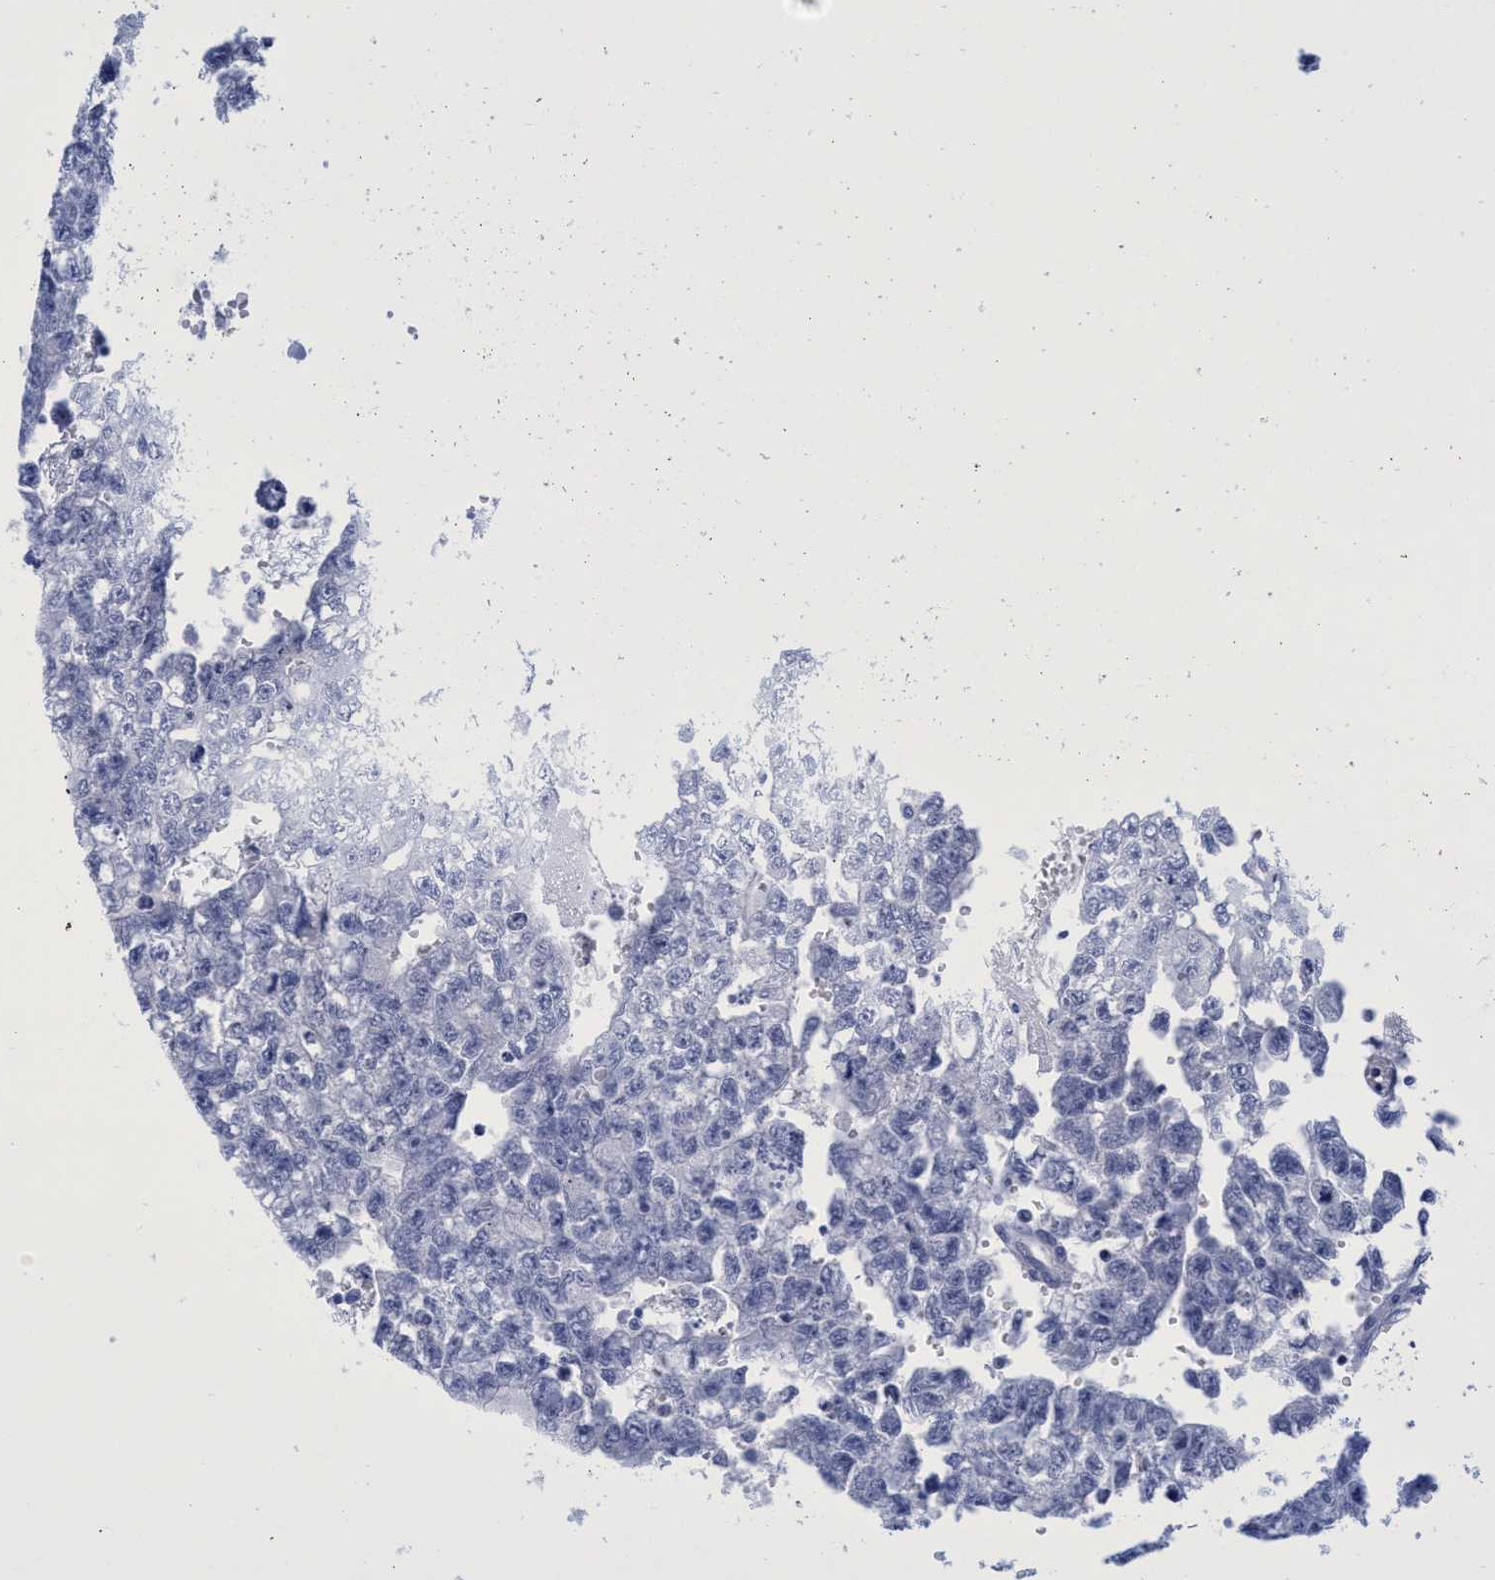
{"staining": {"intensity": "negative", "quantity": "none", "location": "none"}, "tissue": "testis cancer", "cell_type": "Tumor cells", "image_type": "cancer", "snomed": [{"axis": "morphology", "description": "Seminoma, NOS"}, {"axis": "morphology", "description": "Carcinoma, Embryonal, NOS"}, {"axis": "topography", "description": "Testis"}], "caption": "IHC image of neoplastic tissue: testis seminoma stained with DAB (3,3'-diaminobenzidine) displays no significant protein staining in tumor cells.", "gene": "INSL6", "patient": {"sex": "male", "age": 38}}